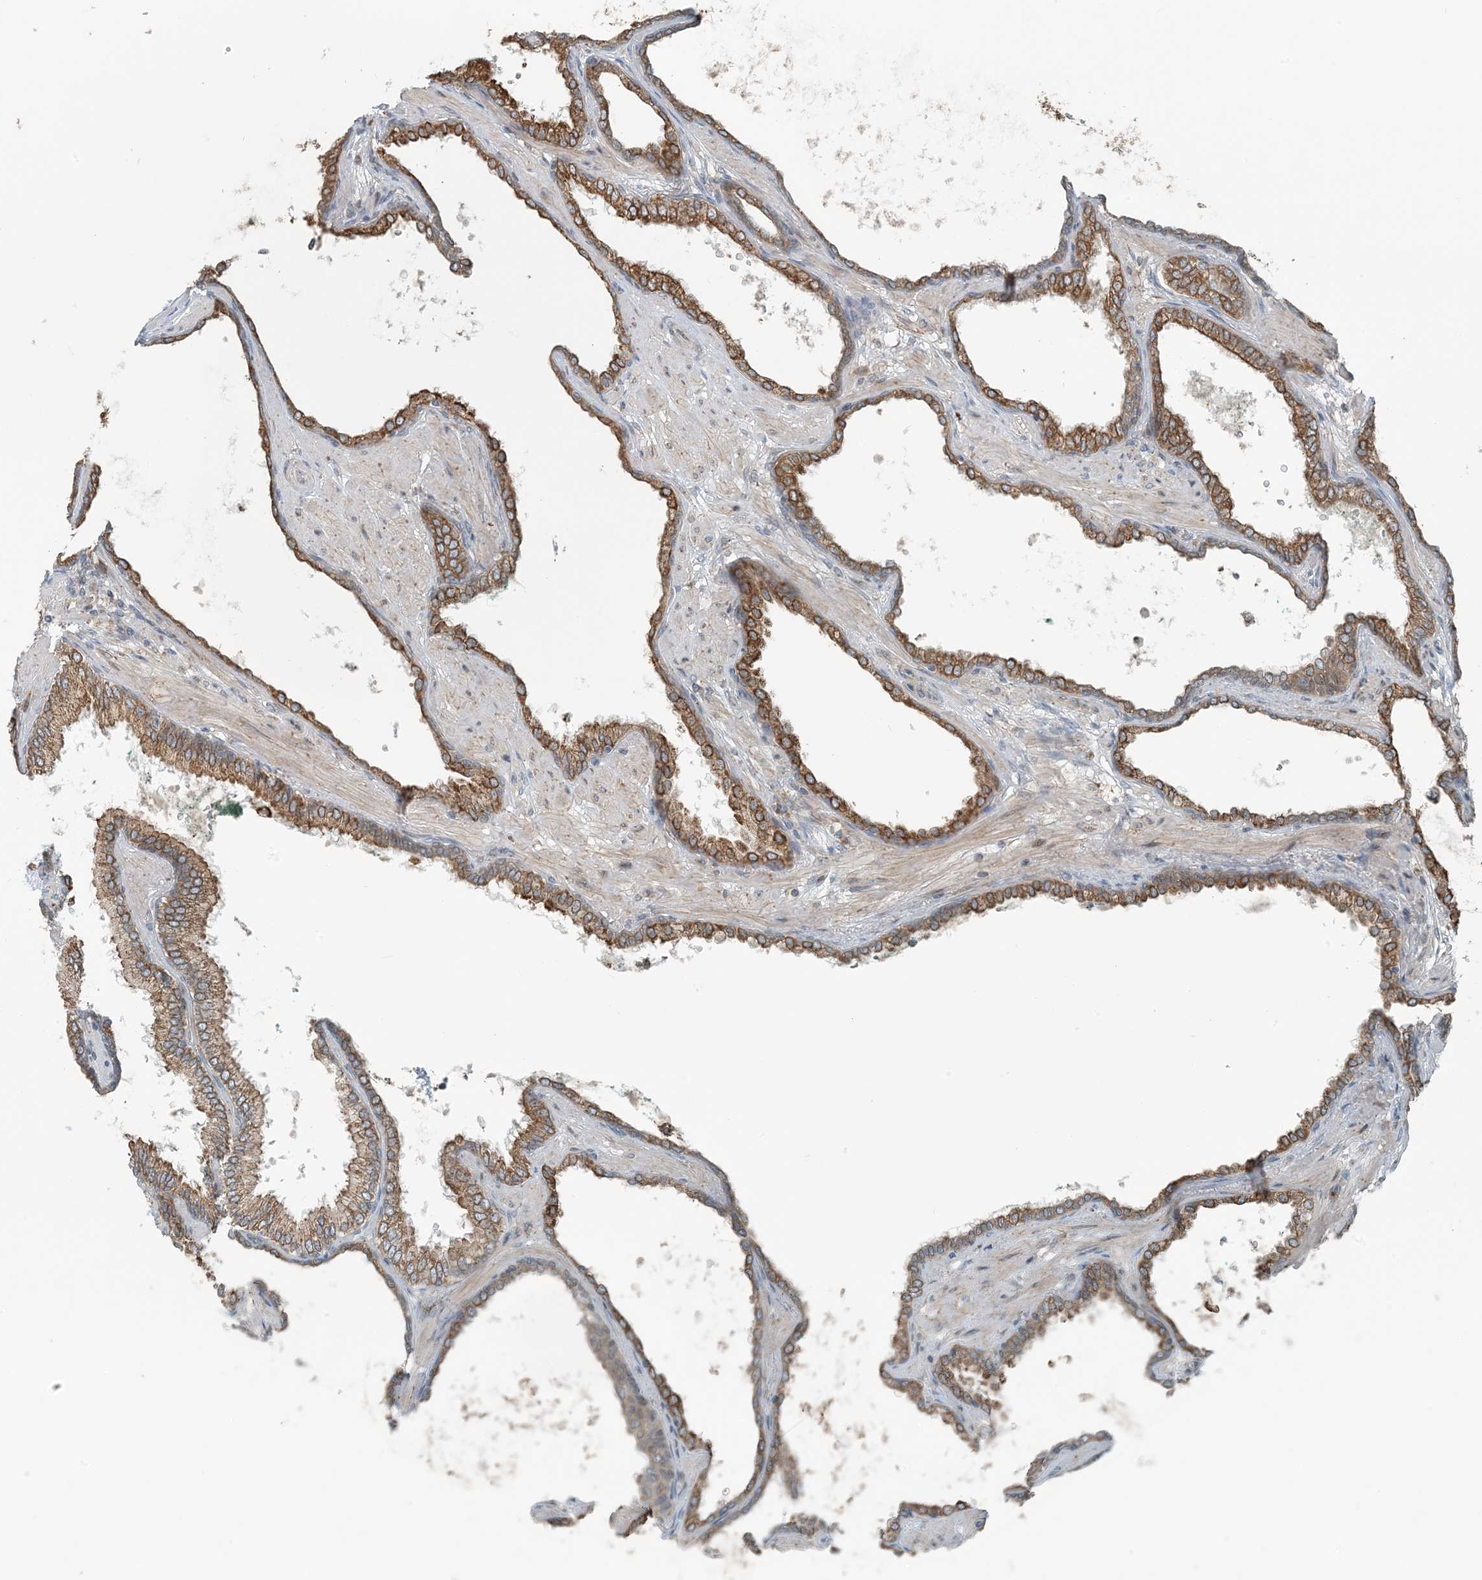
{"staining": {"intensity": "moderate", "quantity": ">75%", "location": "cytoplasmic/membranous"}, "tissue": "prostate cancer", "cell_type": "Tumor cells", "image_type": "cancer", "snomed": [{"axis": "morphology", "description": "Adenocarcinoma, Low grade"}, {"axis": "topography", "description": "Prostate"}], "caption": "This is a histology image of IHC staining of adenocarcinoma (low-grade) (prostate), which shows moderate staining in the cytoplasmic/membranous of tumor cells.", "gene": "CERKL", "patient": {"sex": "male", "age": 60}}